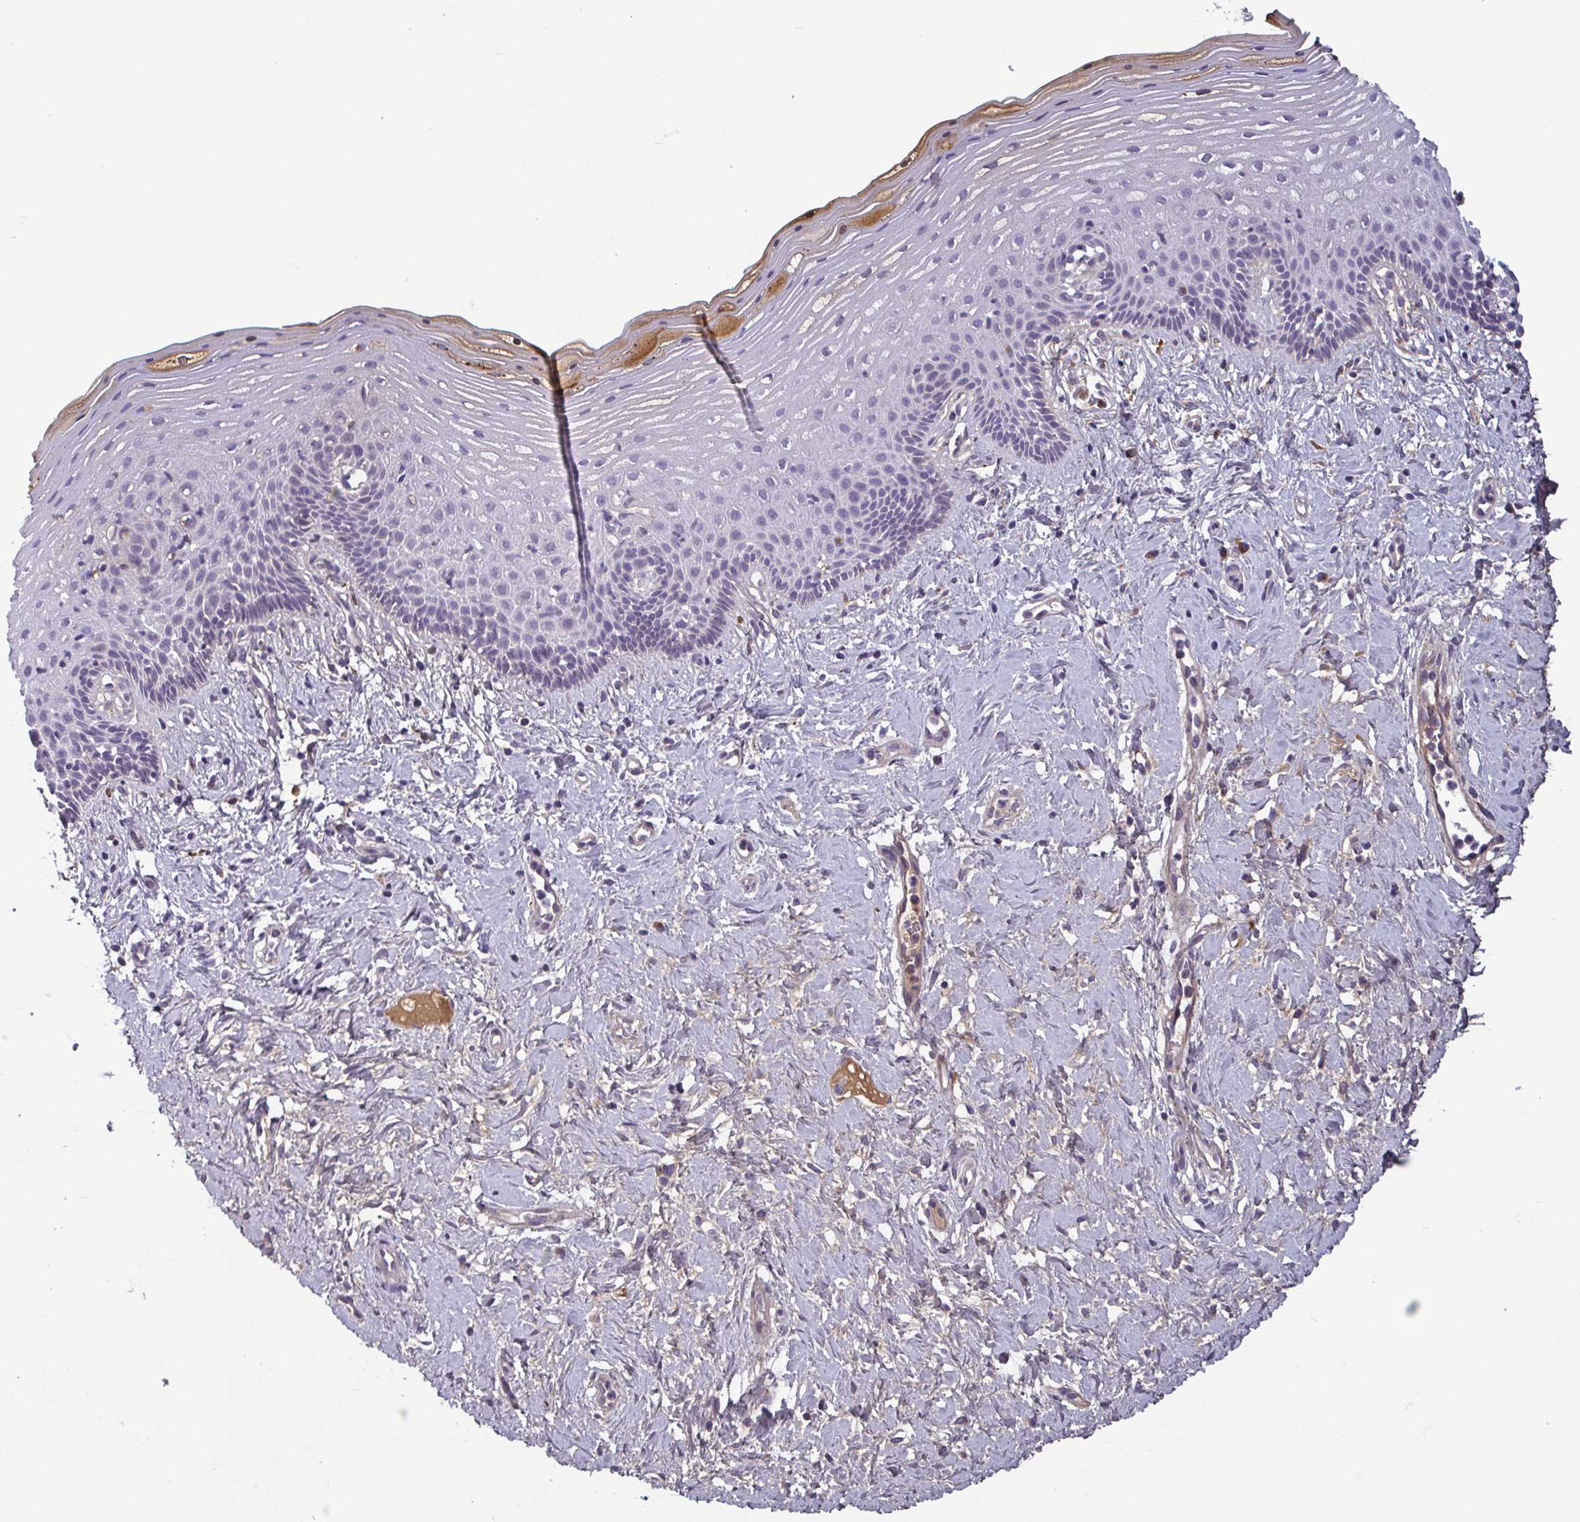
{"staining": {"intensity": "moderate", "quantity": "25%-75%", "location": "cytoplasmic/membranous"}, "tissue": "vagina", "cell_type": "Squamous epithelial cells", "image_type": "normal", "snomed": [{"axis": "morphology", "description": "Normal tissue, NOS"}, {"axis": "topography", "description": "Vagina"}], "caption": "IHC image of unremarkable human vagina stained for a protein (brown), which shows medium levels of moderate cytoplasmic/membranous positivity in about 25%-75% of squamous epithelial cells.", "gene": "ECM1", "patient": {"sex": "female", "age": 42}}